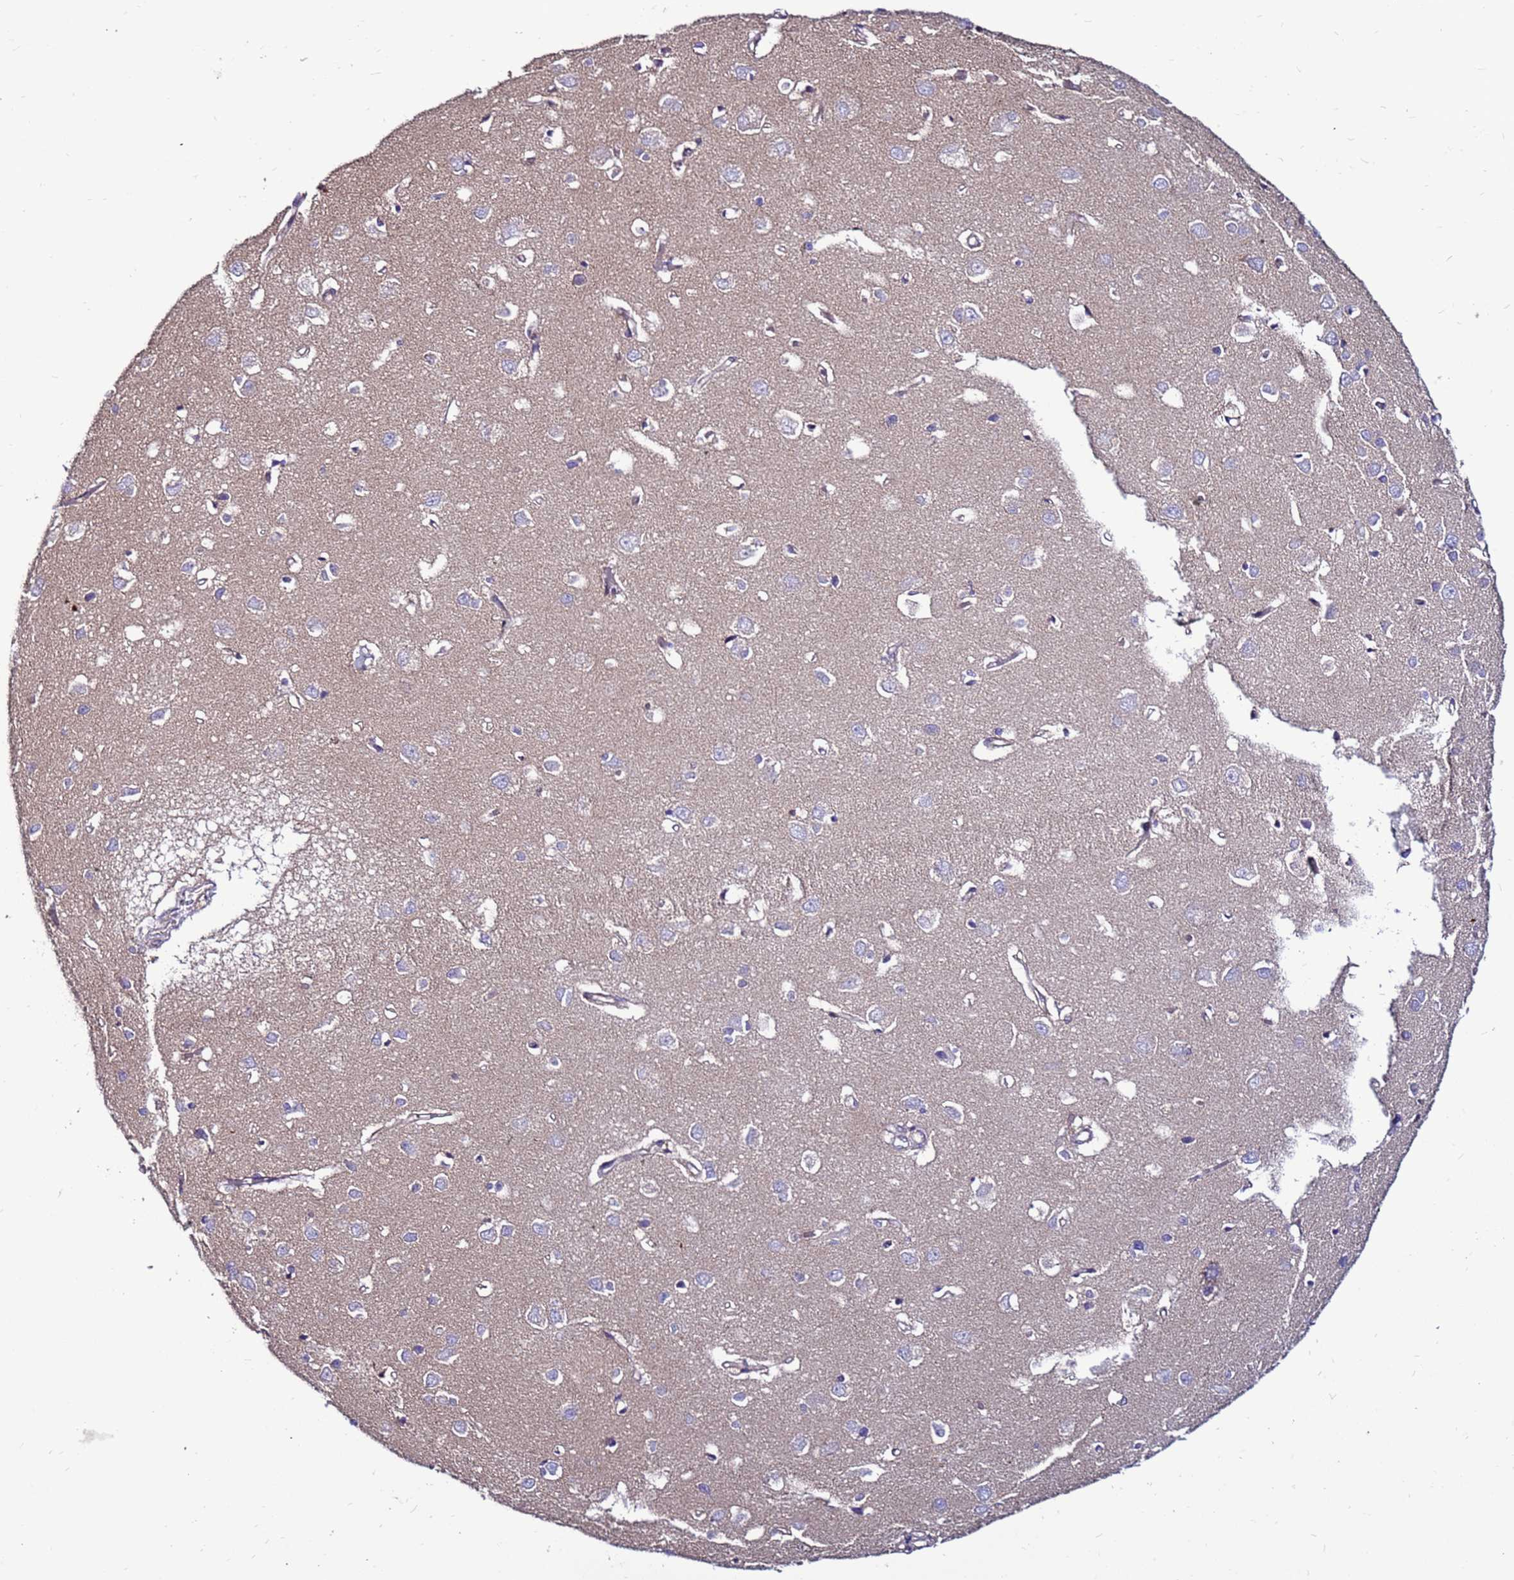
{"staining": {"intensity": "weak", "quantity": "<25%", "location": "cytoplasmic/membranous"}, "tissue": "cerebral cortex", "cell_type": "Endothelial cells", "image_type": "normal", "snomed": [{"axis": "morphology", "description": "Normal tissue, NOS"}, {"axis": "topography", "description": "Cerebral cortex"}], "caption": "High power microscopy histopathology image of an immunohistochemistry (IHC) photomicrograph of normal cerebral cortex, revealing no significant positivity in endothelial cells.", "gene": "NRN1L", "patient": {"sex": "female", "age": 64}}